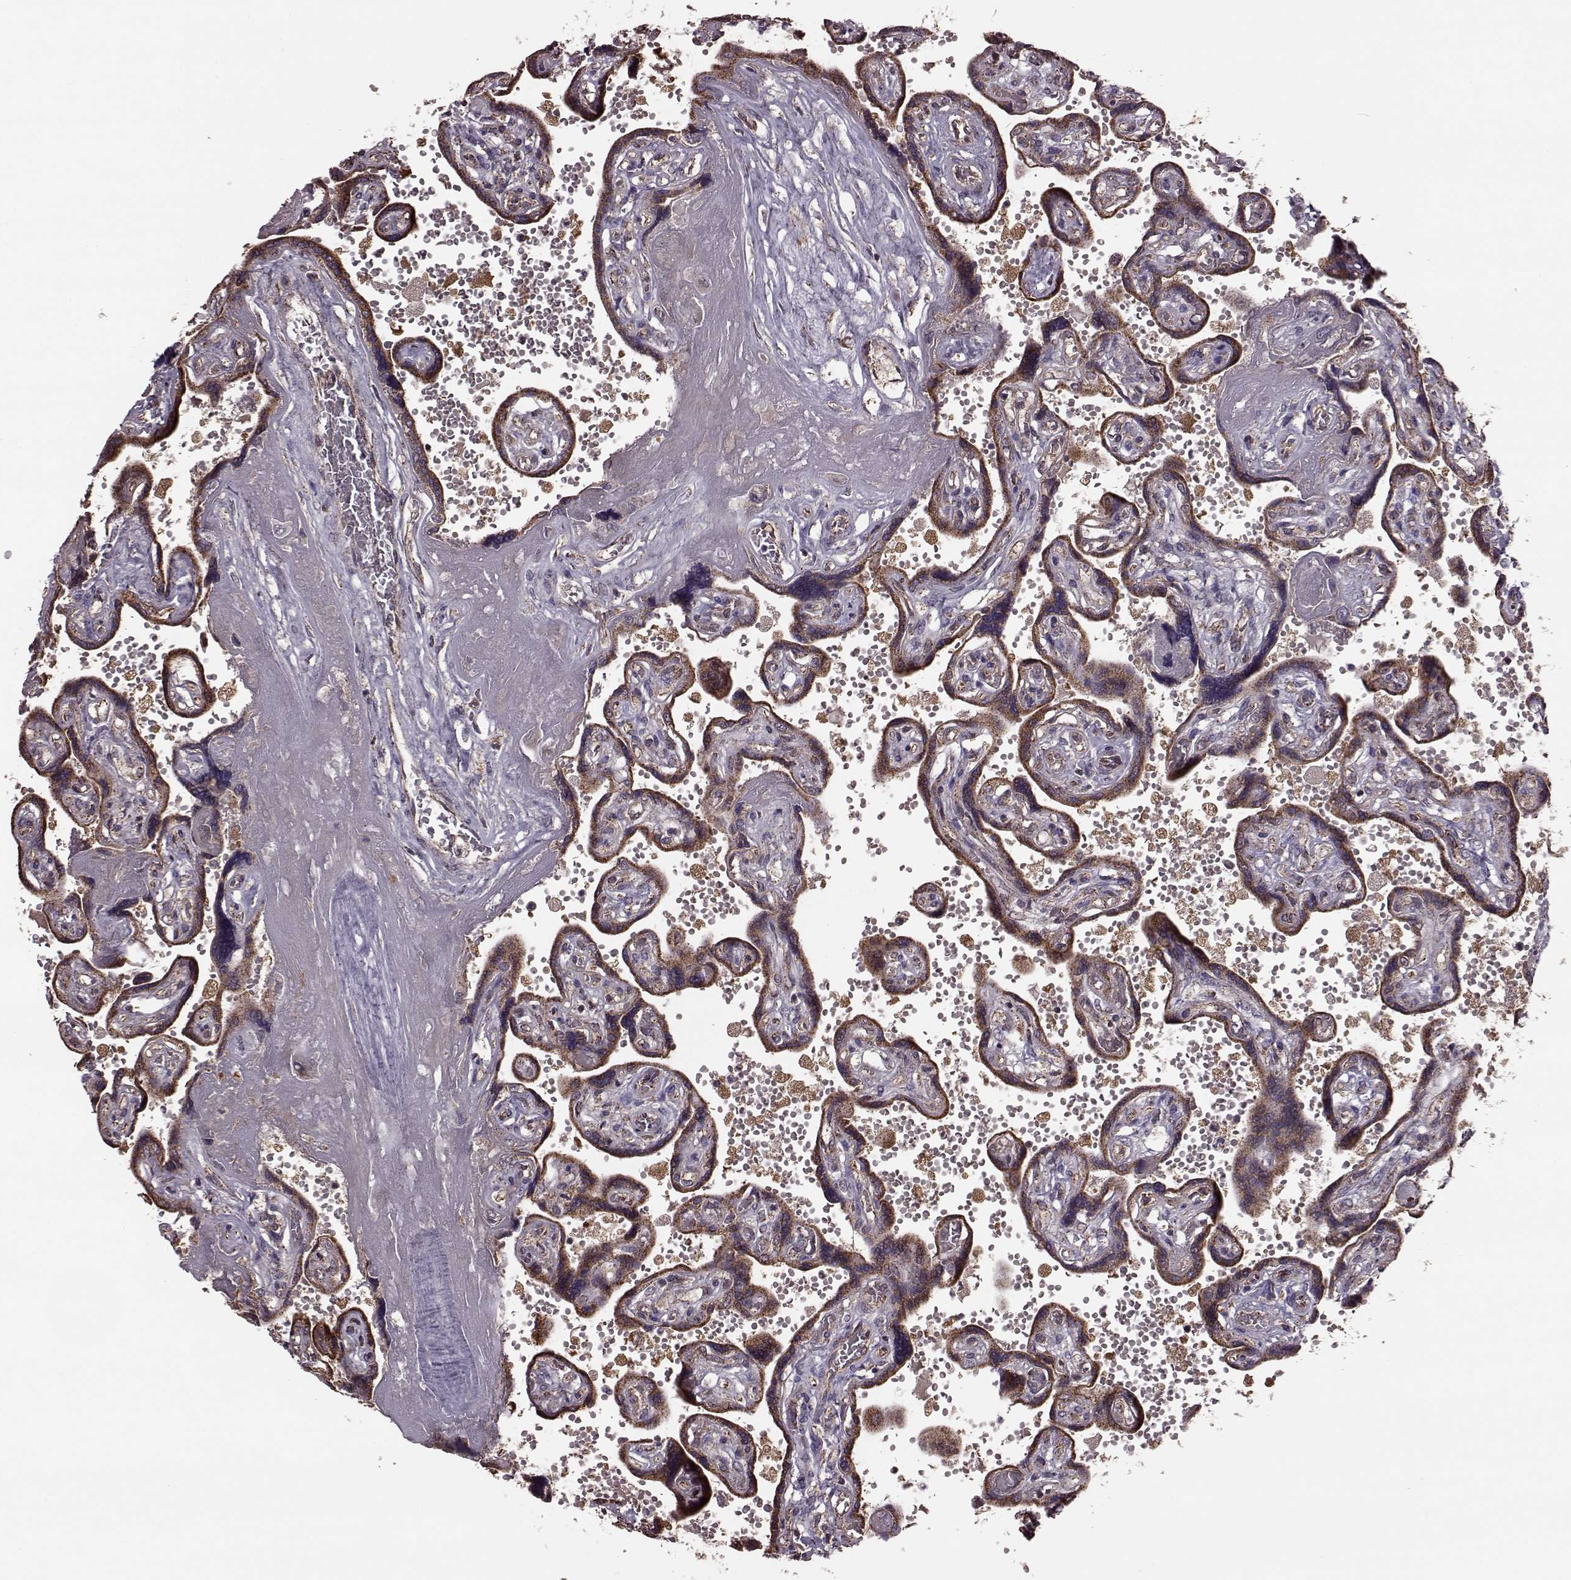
{"staining": {"intensity": "weak", "quantity": ">75%", "location": "cytoplasmic/membranous"}, "tissue": "placenta", "cell_type": "Decidual cells", "image_type": "normal", "snomed": [{"axis": "morphology", "description": "Normal tissue, NOS"}, {"axis": "topography", "description": "Placenta"}], "caption": "Unremarkable placenta displays weak cytoplasmic/membranous staining in about >75% of decidual cells (DAB IHC, brown staining for protein, blue staining for nuclei)..", "gene": "PUDP", "patient": {"sex": "female", "age": 32}}